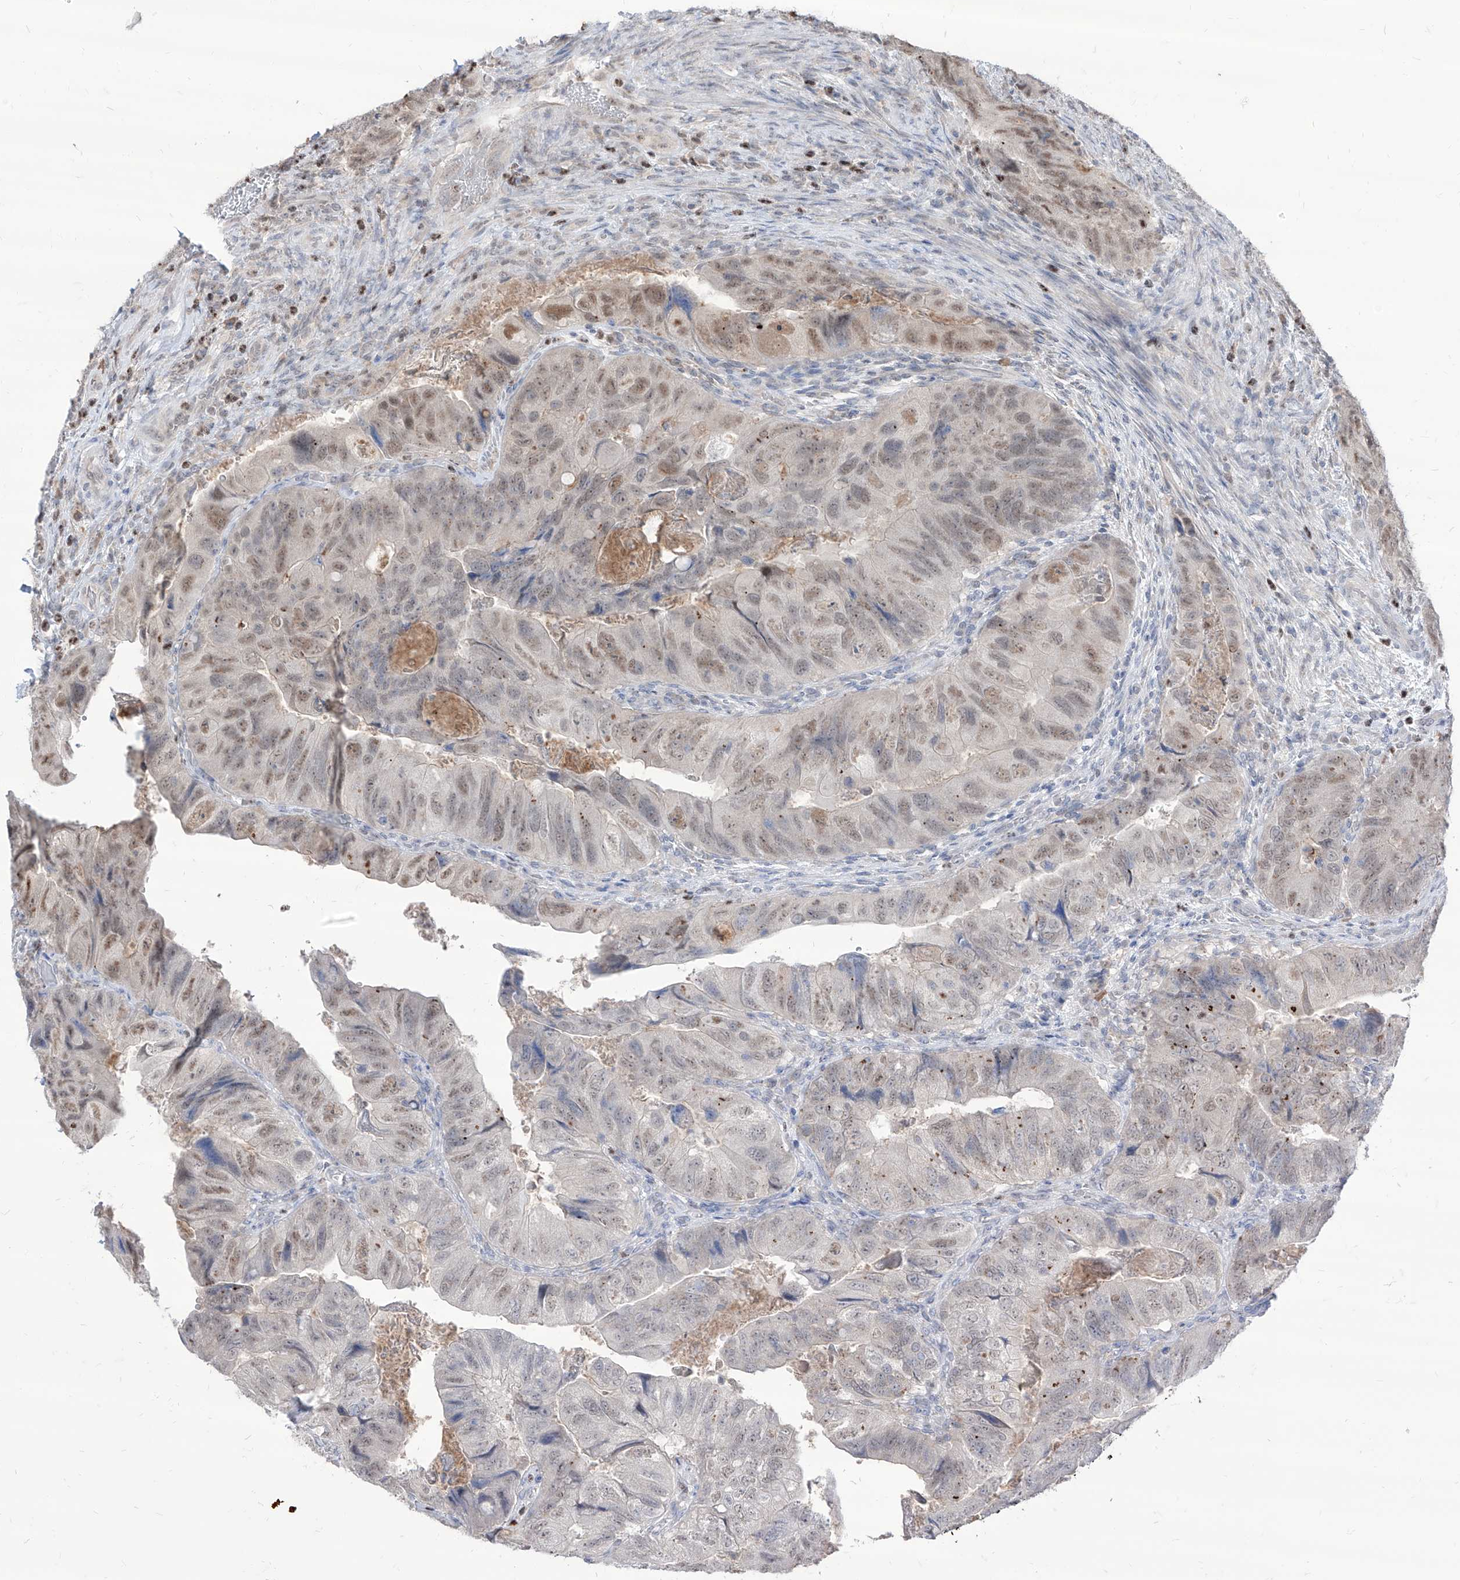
{"staining": {"intensity": "weak", "quantity": ">75%", "location": "nuclear"}, "tissue": "colorectal cancer", "cell_type": "Tumor cells", "image_type": "cancer", "snomed": [{"axis": "morphology", "description": "Adenocarcinoma, NOS"}, {"axis": "topography", "description": "Rectum"}], "caption": "Adenocarcinoma (colorectal) tissue exhibits weak nuclear positivity in approximately >75% of tumor cells", "gene": "BROX", "patient": {"sex": "male", "age": 63}}